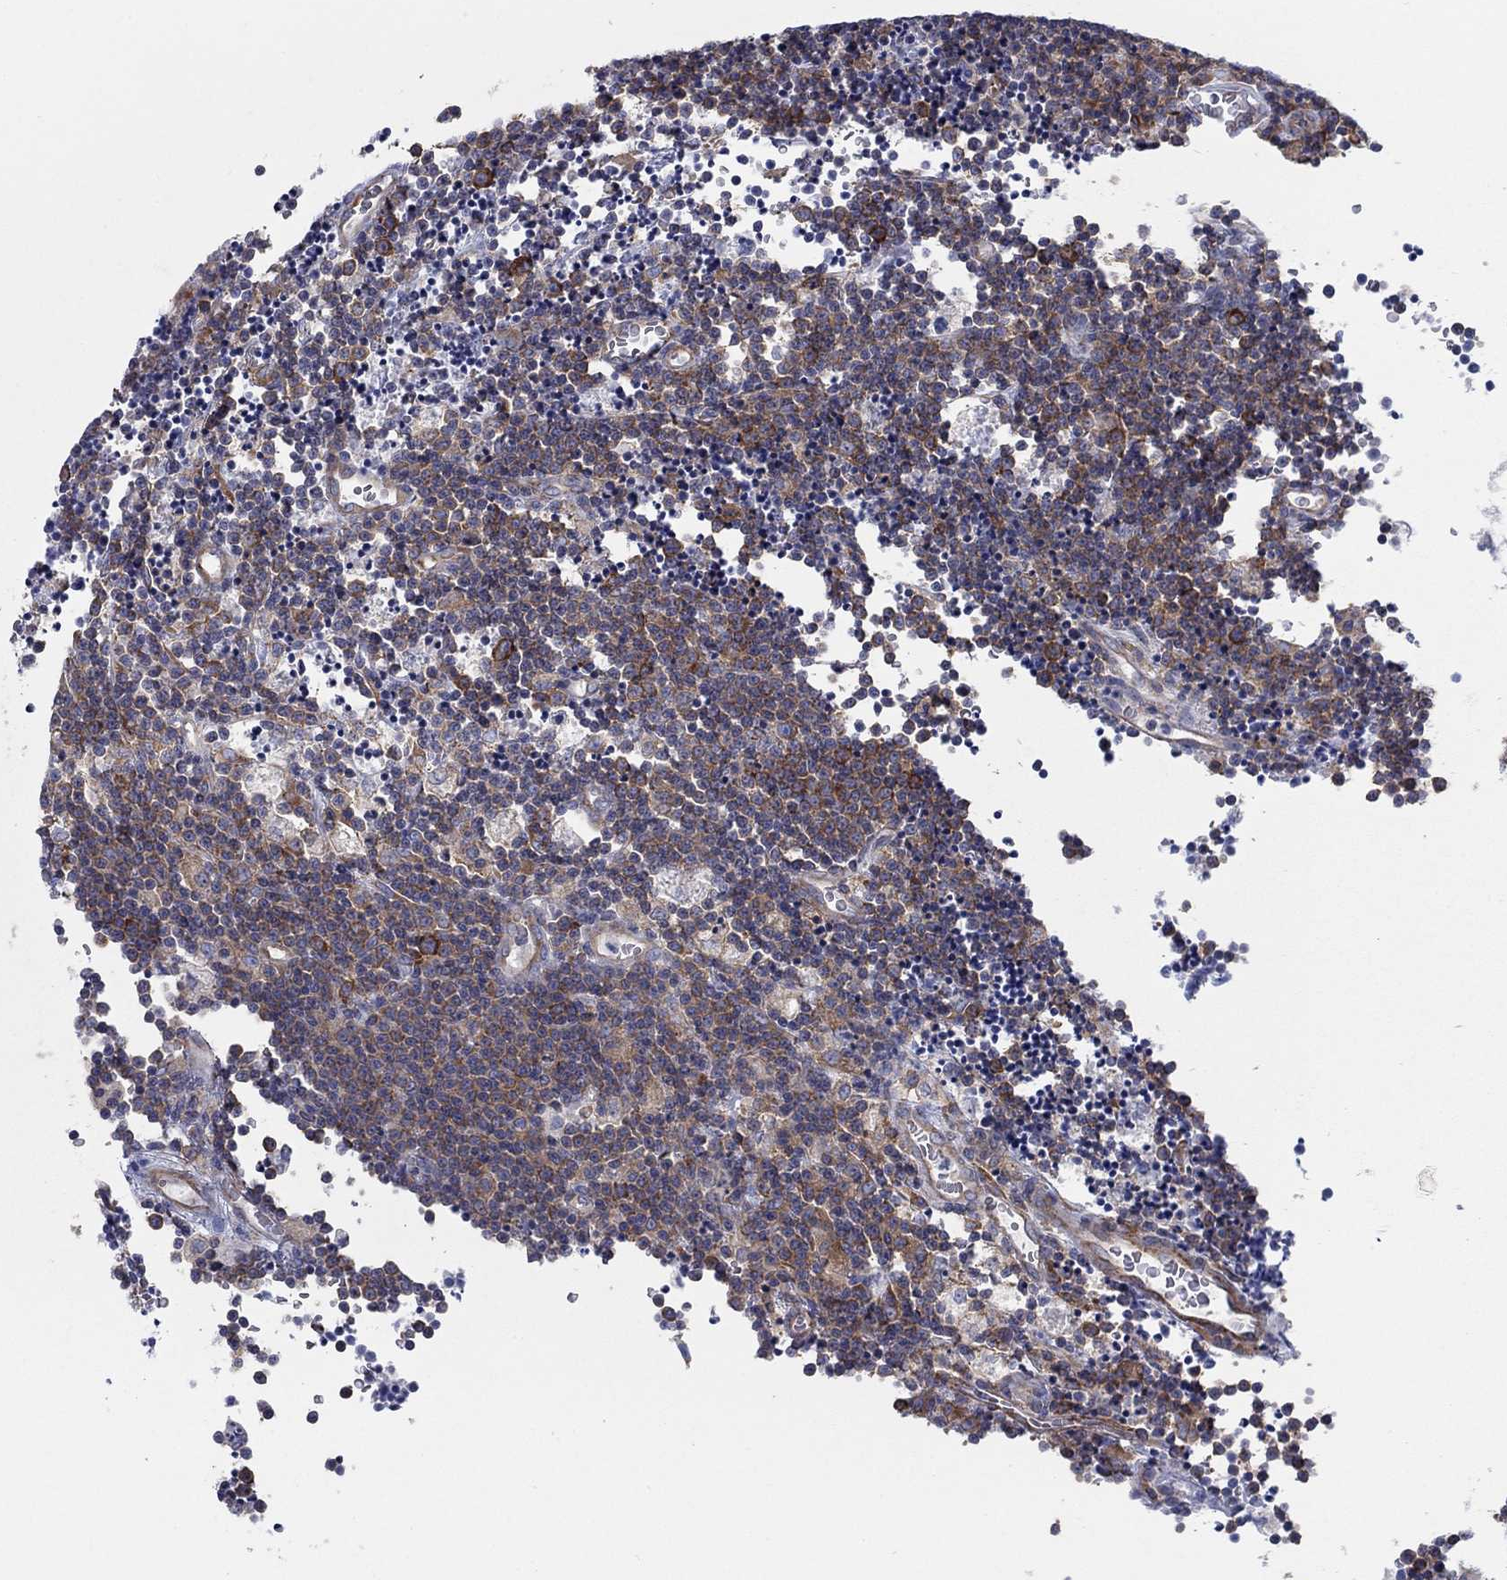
{"staining": {"intensity": "moderate", "quantity": ">75%", "location": "cytoplasmic/membranous"}, "tissue": "lymphoma", "cell_type": "Tumor cells", "image_type": "cancer", "snomed": [{"axis": "morphology", "description": "Malignant lymphoma, non-Hodgkin's type, Low grade"}, {"axis": "topography", "description": "Brain"}], "caption": "Brown immunohistochemical staining in human malignant lymphoma, non-Hodgkin's type (low-grade) displays moderate cytoplasmic/membranous expression in about >75% of tumor cells. (Brightfield microscopy of DAB IHC at high magnification).", "gene": "TMEM59", "patient": {"sex": "female", "age": 66}}